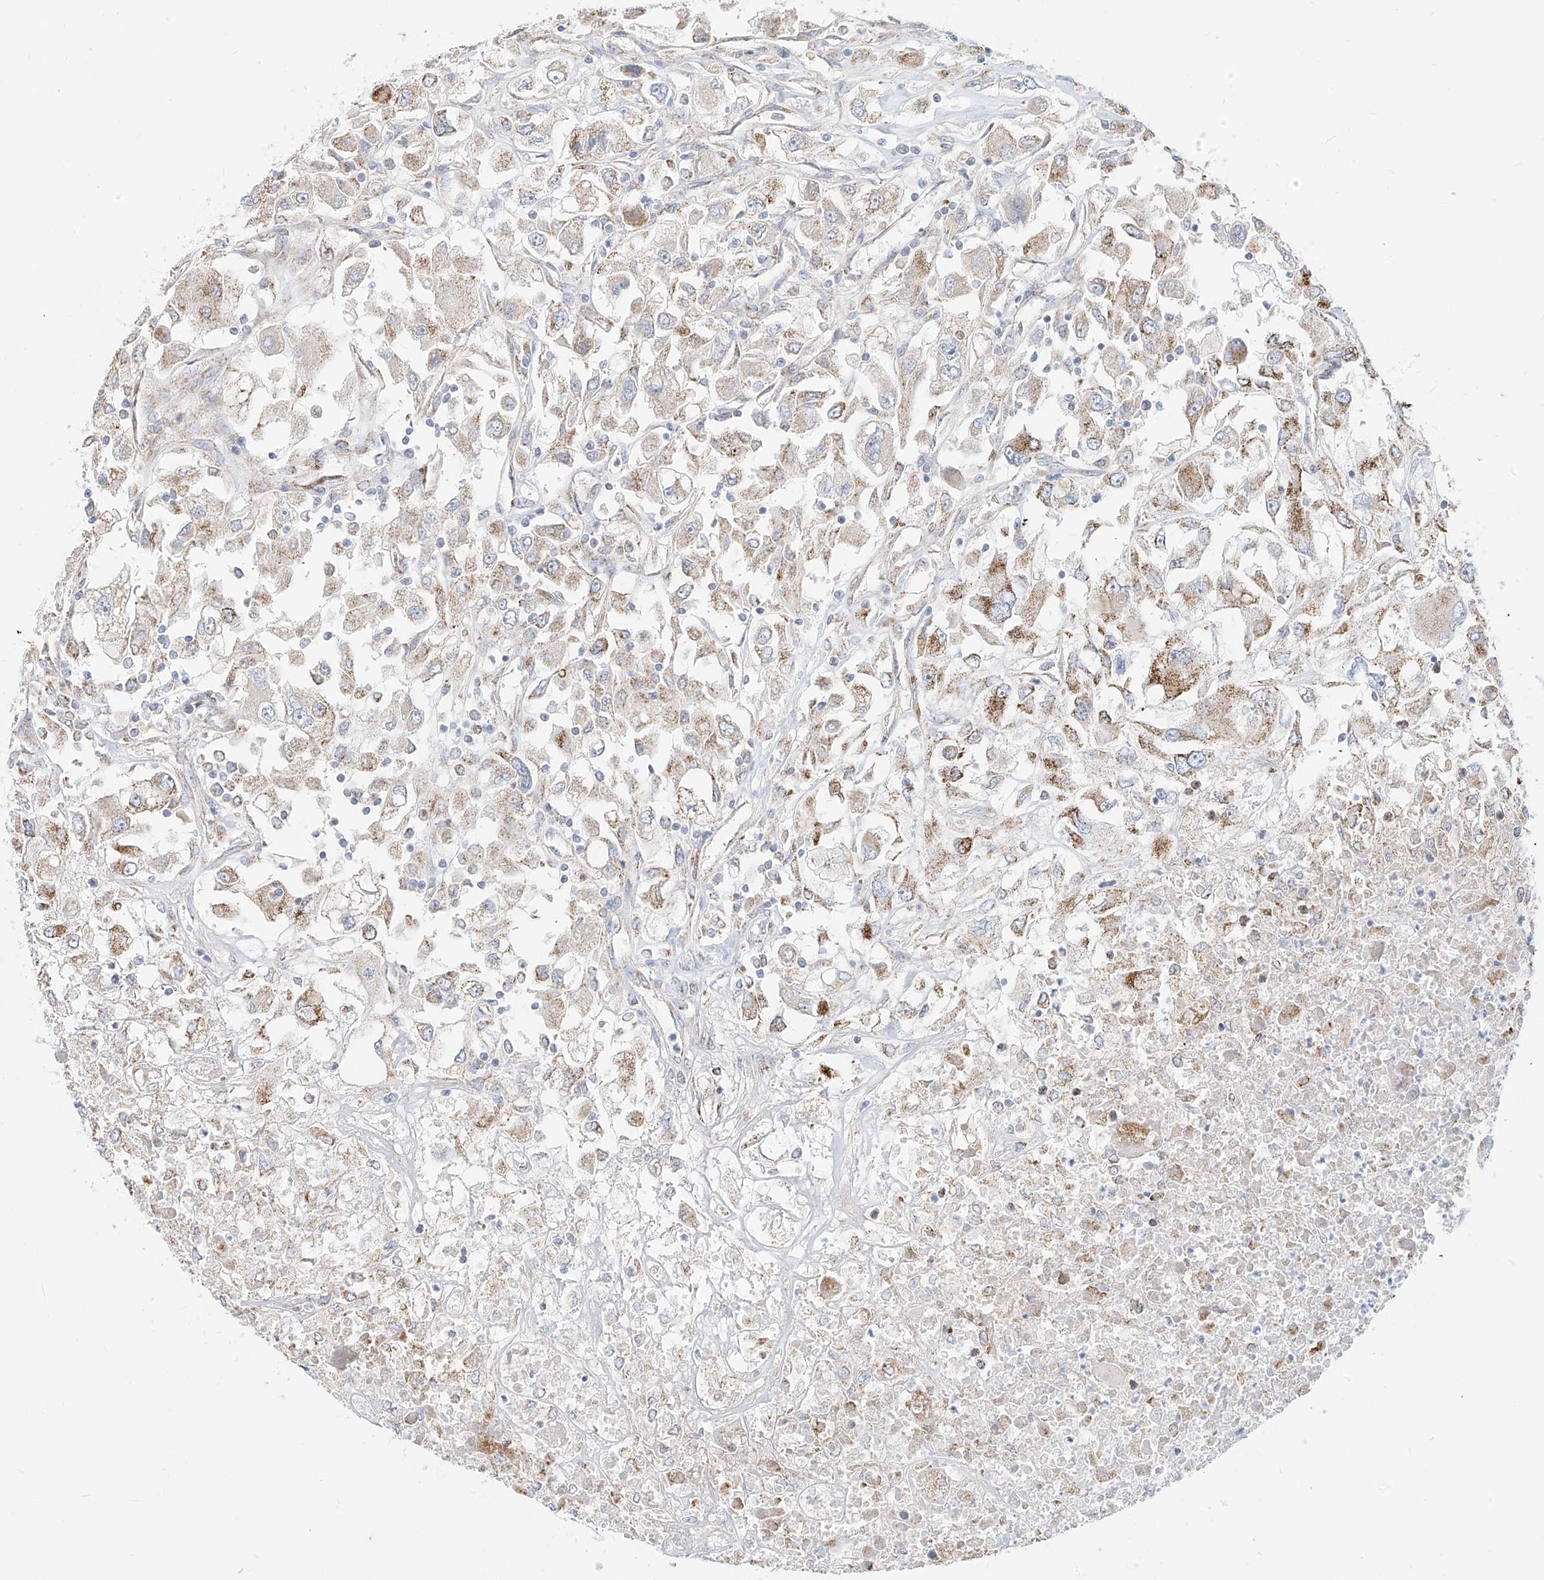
{"staining": {"intensity": "moderate", "quantity": "25%-75%", "location": "cytoplasmic/membranous"}, "tissue": "renal cancer", "cell_type": "Tumor cells", "image_type": "cancer", "snomed": [{"axis": "morphology", "description": "Adenocarcinoma, NOS"}, {"axis": "topography", "description": "Kidney"}], "caption": "Protein staining of renal cancer (adenocarcinoma) tissue shows moderate cytoplasmic/membranous positivity in approximately 25%-75% of tumor cells.", "gene": "RASA2", "patient": {"sex": "female", "age": 52}}